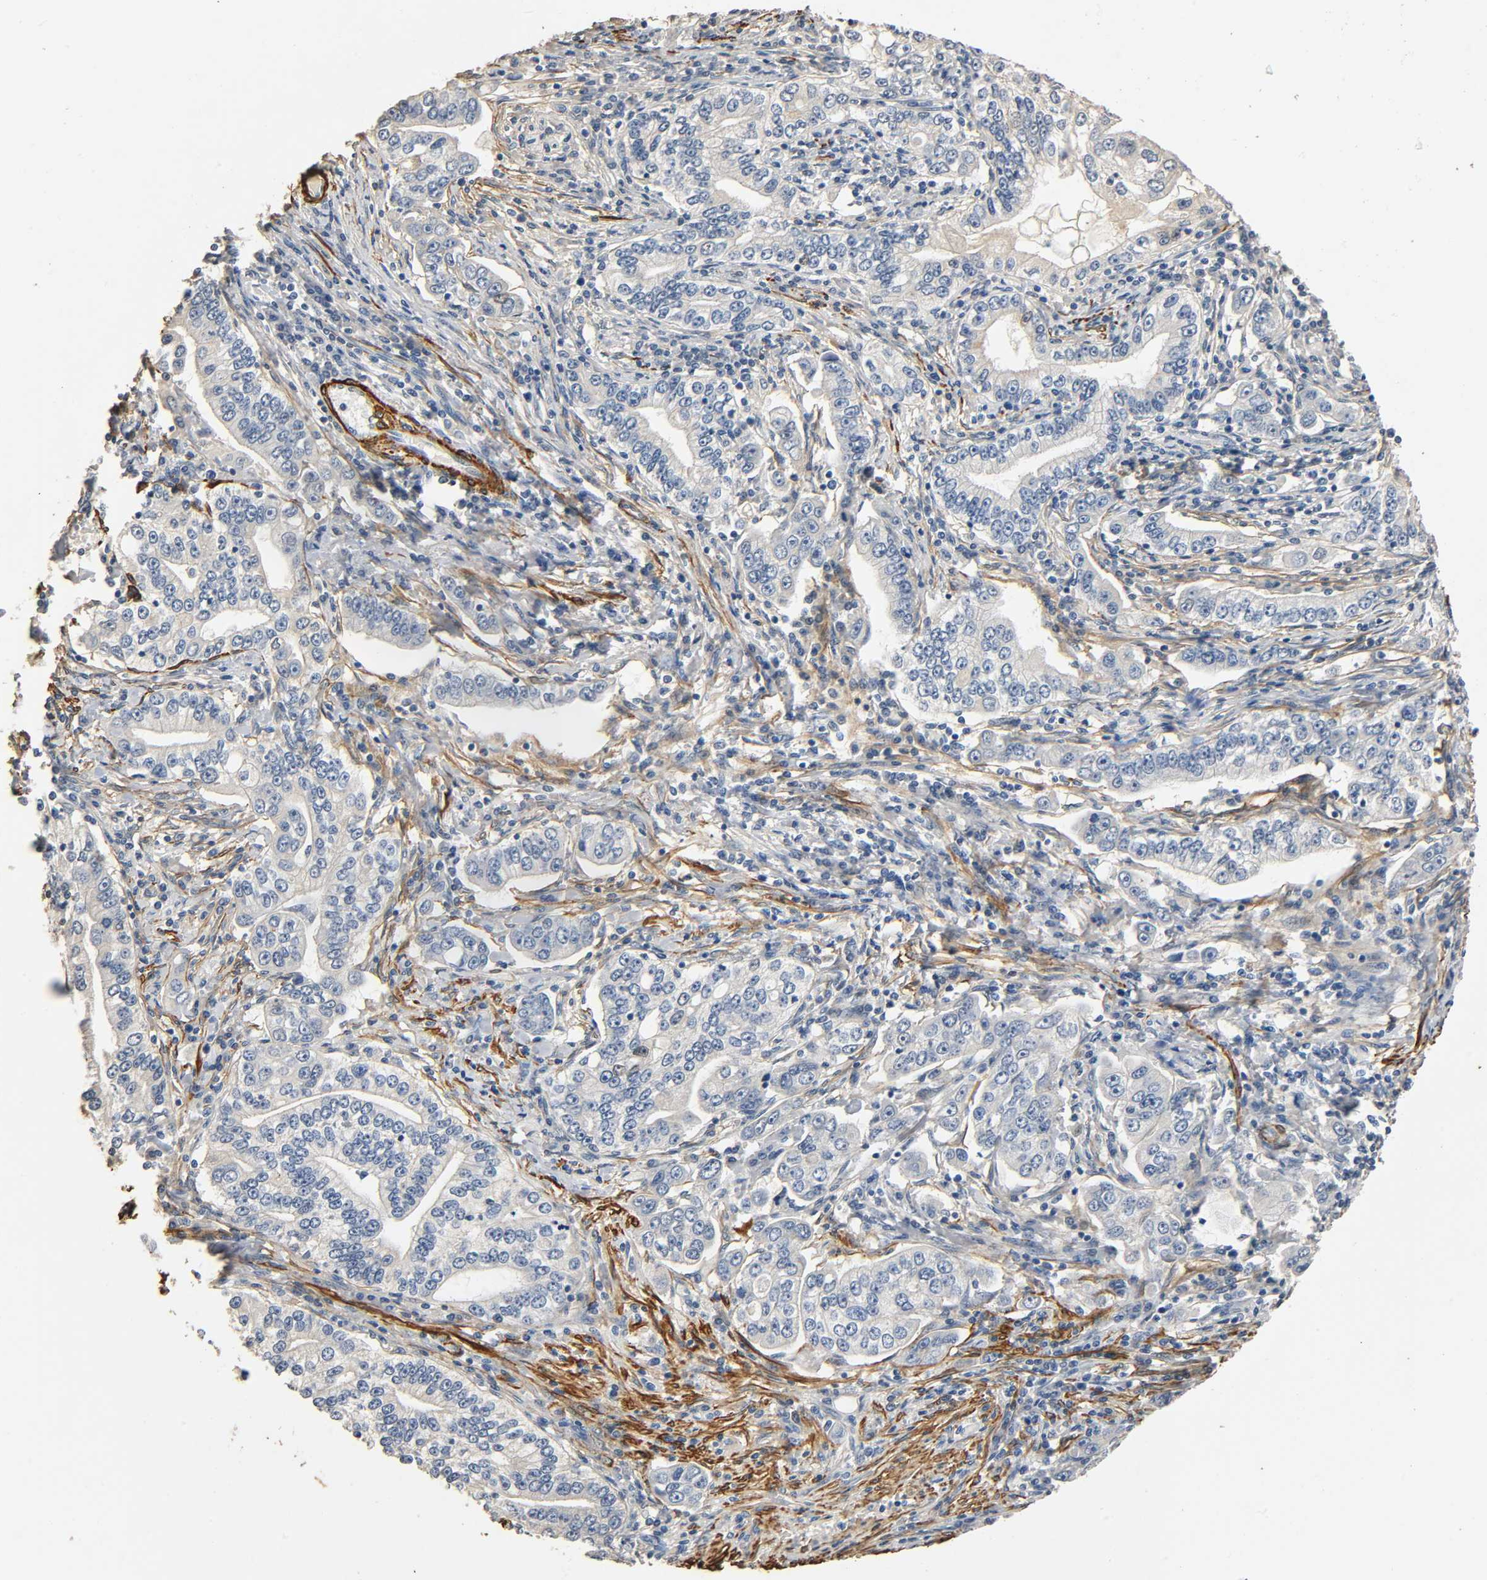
{"staining": {"intensity": "negative", "quantity": "none", "location": "none"}, "tissue": "stomach cancer", "cell_type": "Tumor cells", "image_type": "cancer", "snomed": [{"axis": "morphology", "description": "Adenocarcinoma, NOS"}, {"axis": "topography", "description": "Stomach, lower"}], "caption": "Stomach cancer was stained to show a protein in brown. There is no significant expression in tumor cells.", "gene": "GSTA3", "patient": {"sex": "female", "age": 72}}